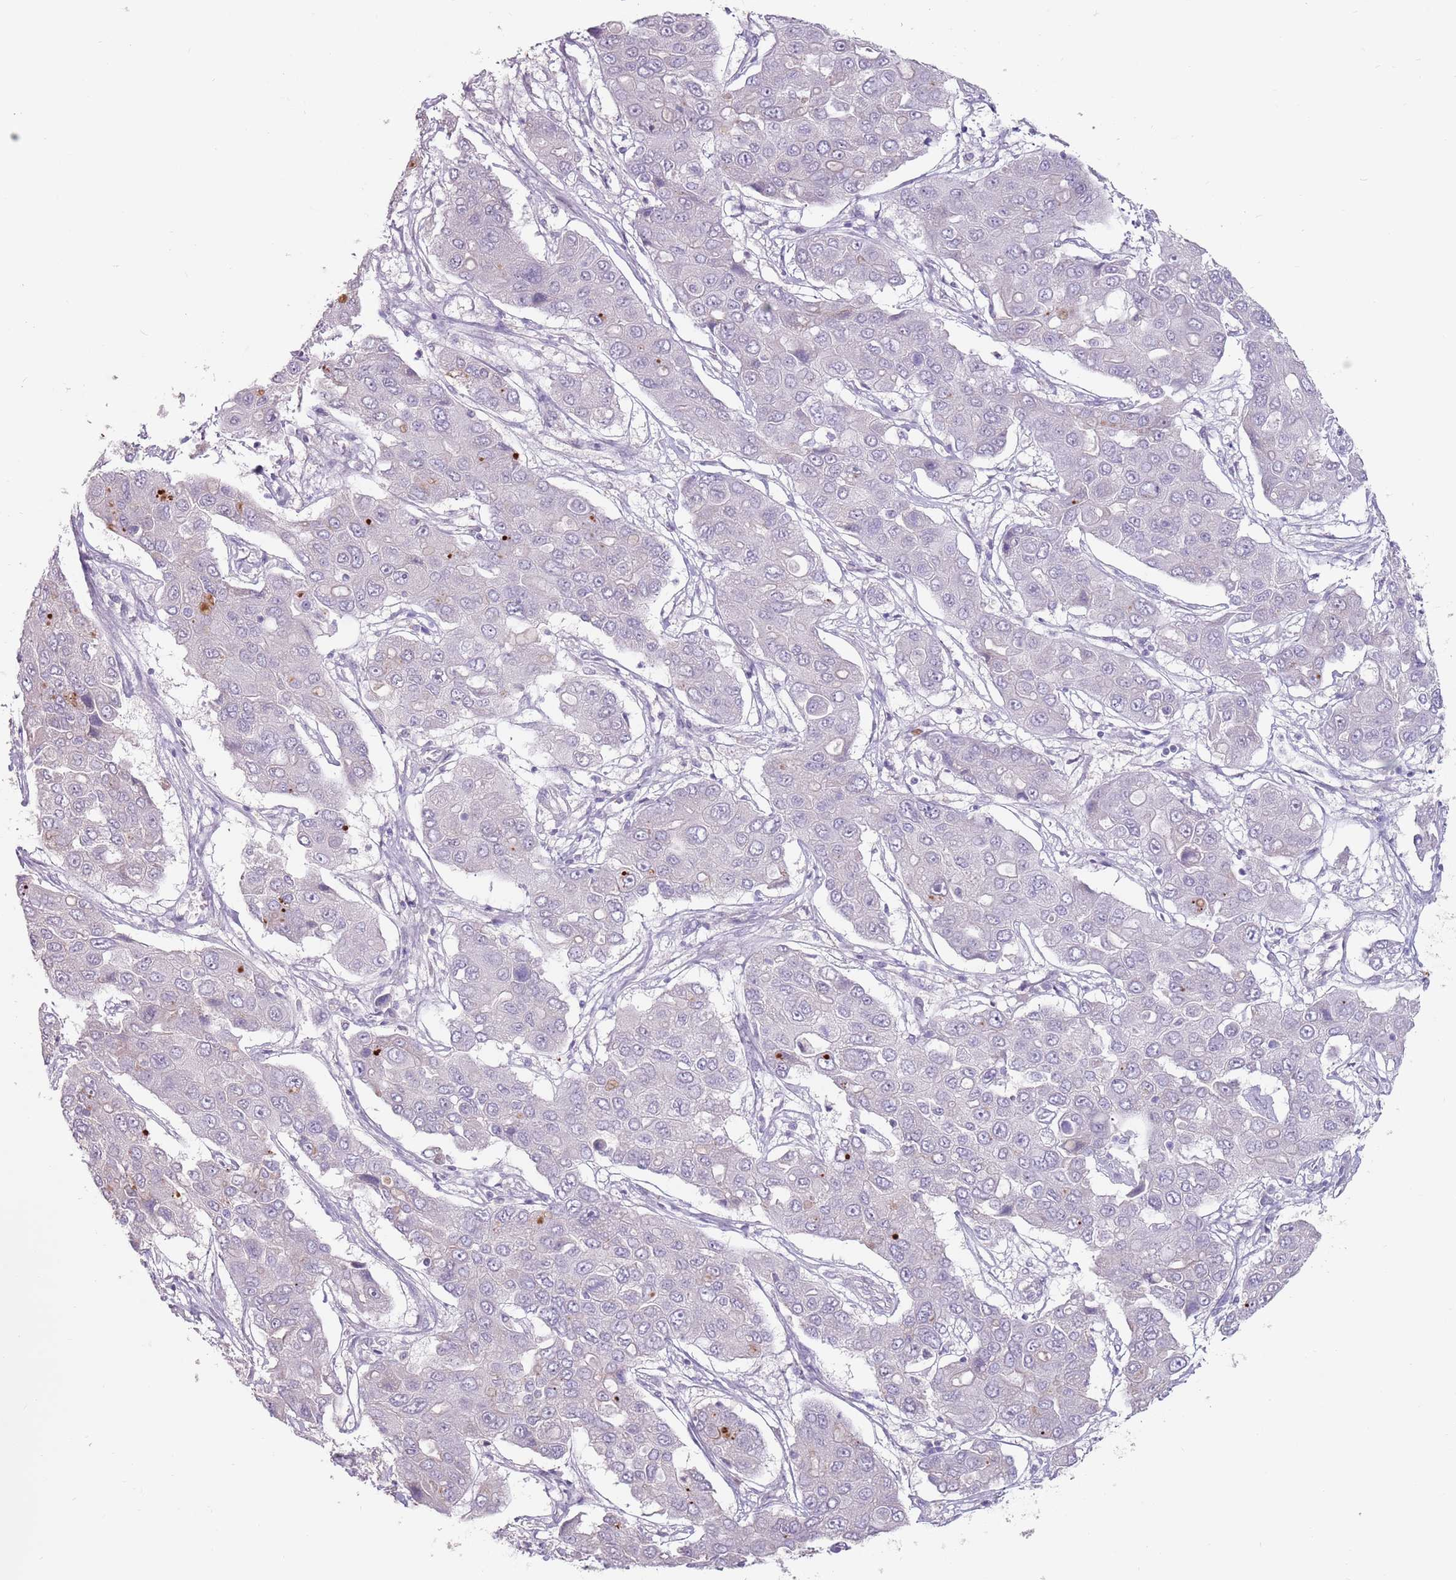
{"staining": {"intensity": "negative", "quantity": "none", "location": "none"}, "tissue": "liver cancer", "cell_type": "Tumor cells", "image_type": "cancer", "snomed": [{"axis": "morphology", "description": "Cholangiocarcinoma"}, {"axis": "topography", "description": "Liver"}], "caption": "High magnification brightfield microscopy of liver cancer (cholangiocarcinoma) stained with DAB (brown) and counterstained with hematoxylin (blue): tumor cells show no significant positivity. (DAB IHC with hematoxylin counter stain).", "gene": "STYK1", "patient": {"sex": "male", "age": 67}}